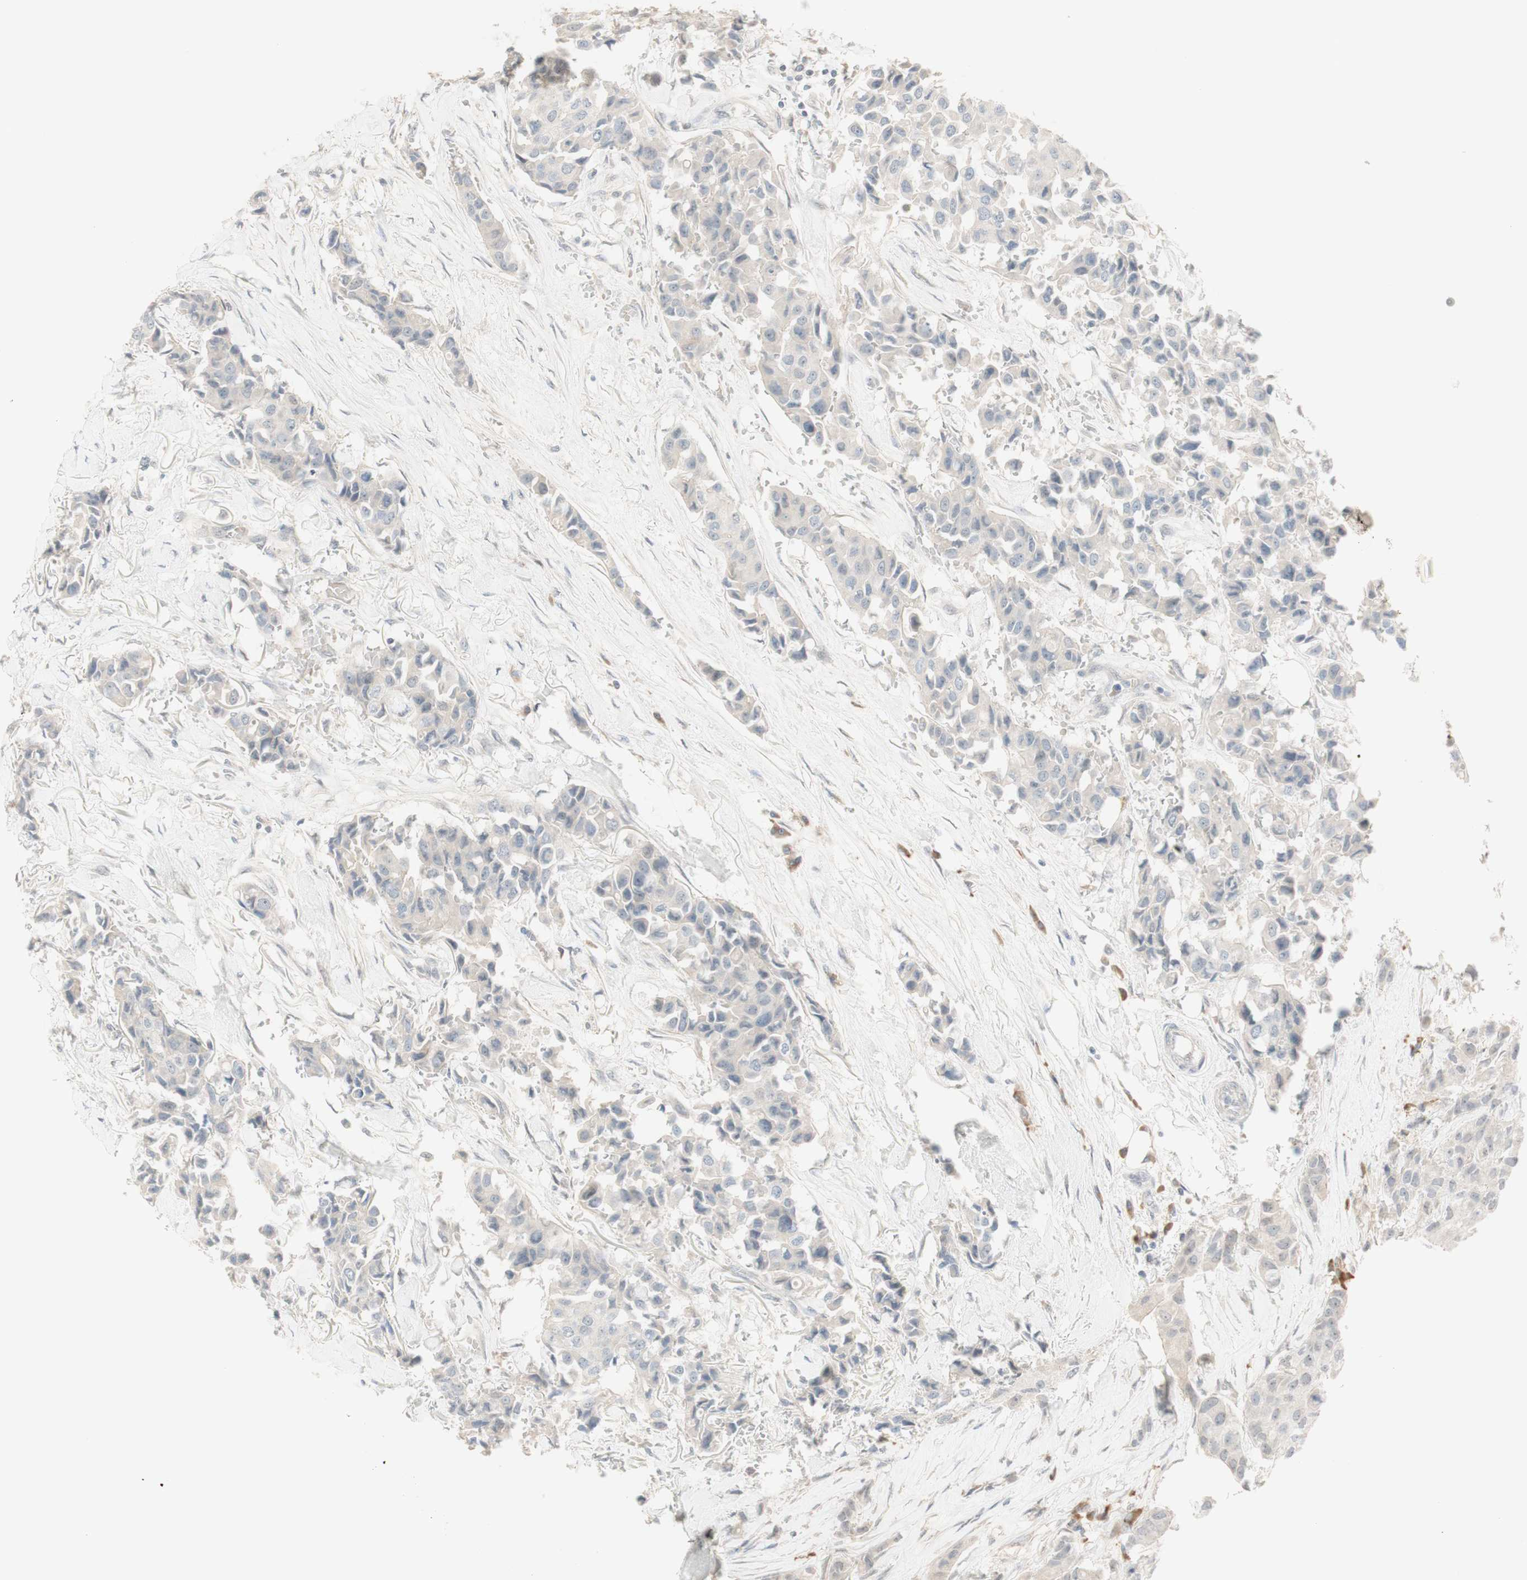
{"staining": {"intensity": "negative", "quantity": "none", "location": "none"}, "tissue": "breast cancer", "cell_type": "Tumor cells", "image_type": "cancer", "snomed": [{"axis": "morphology", "description": "Duct carcinoma"}, {"axis": "topography", "description": "Breast"}], "caption": "IHC of human breast cancer demonstrates no staining in tumor cells.", "gene": "PLCD4", "patient": {"sex": "female", "age": 80}}